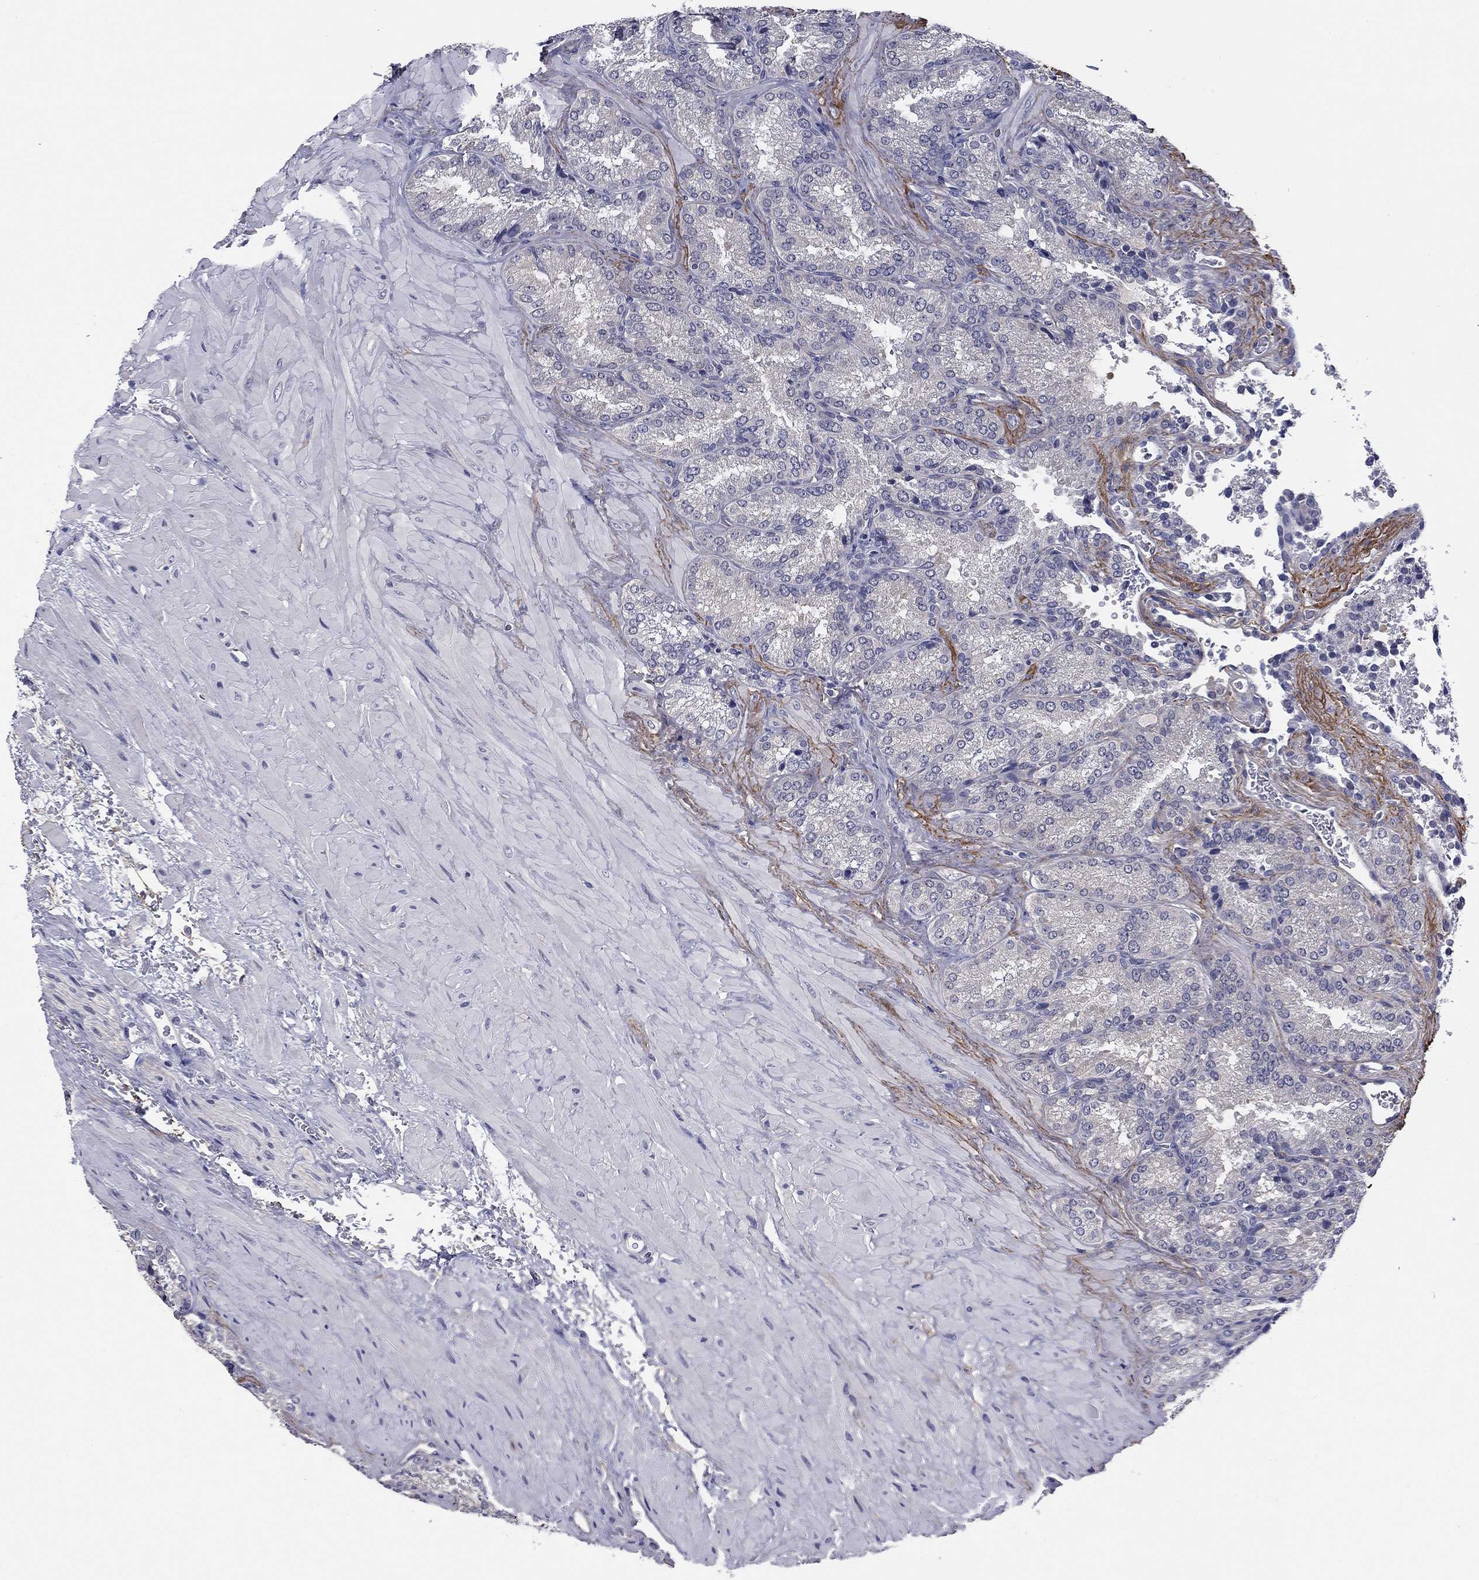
{"staining": {"intensity": "negative", "quantity": "none", "location": "none"}, "tissue": "seminal vesicle", "cell_type": "Glandular cells", "image_type": "normal", "snomed": [{"axis": "morphology", "description": "Normal tissue, NOS"}, {"axis": "topography", "description": "Seminal veicle"}], "caption": "Glandular cells are negative for brown protein staining in unremarkable seminal vesicle. (DAB immunohistochemistry (IHC) with hematoxylin counter stain).", "gene": "REXO5", "patient": {"sex": "male", "age": 37}}